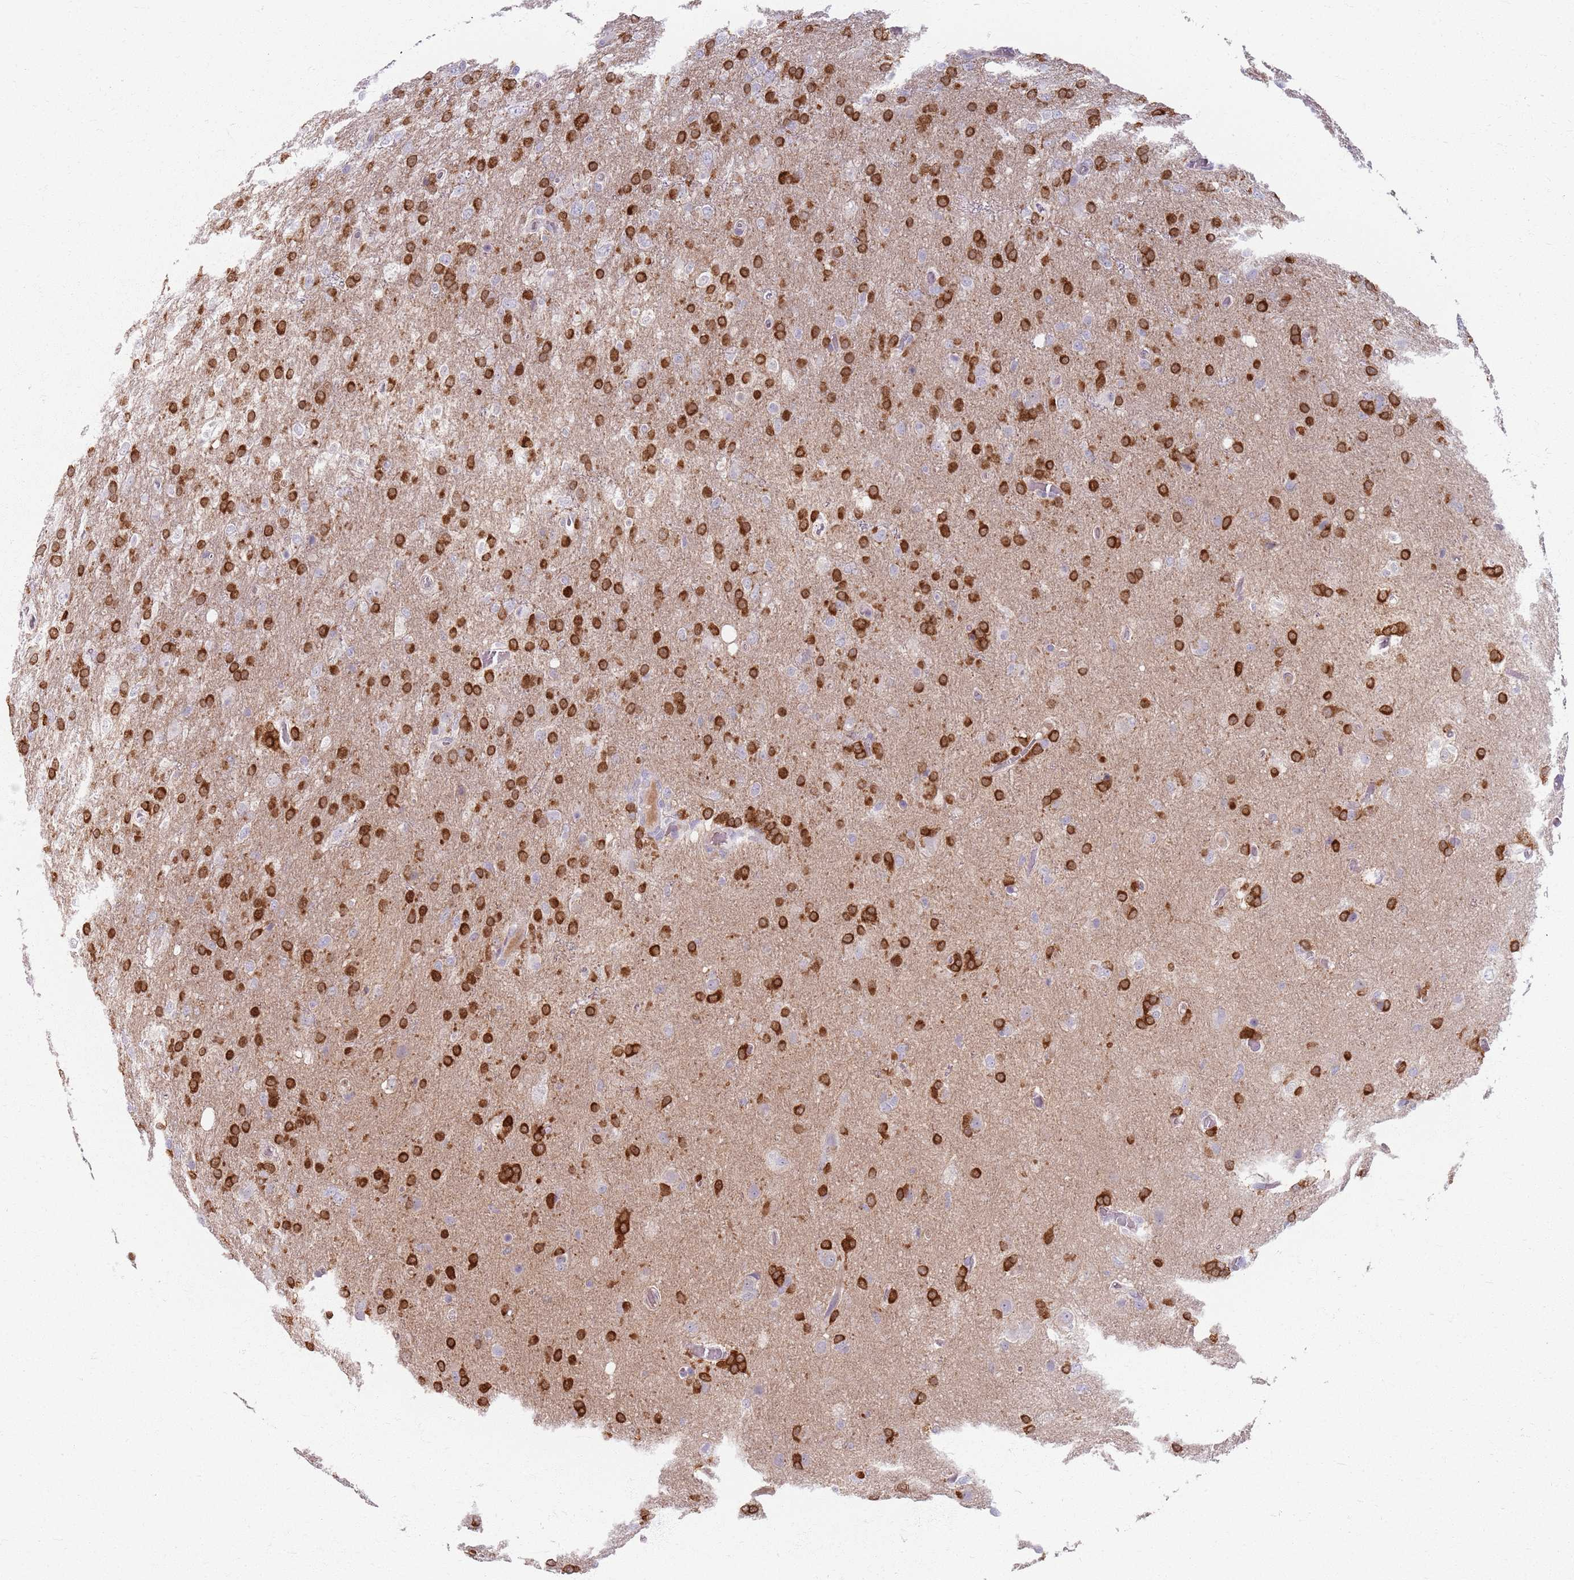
{"staining": {"intensity": "strong", "quantity": ">75%", "location": "cytoplasmic/membranous"}, "tissue": "glioma", "cell_type": "Tumor cells", "image_type": "cancer", "snomed": [{"axis": "morphology", "description": "Glioma, malignant, High grade"}, {"axis": "topography", "description": "Brain"}], "caption": "DAB (3,3'-diaminobenzidine) immunohistochemical staining of glioma reveals strong cytoplasmic/membranous protein positivity in about >75% of tumor cells.", "gene": "CRIPT", "patient": {"sex": "female", "age": 74}}